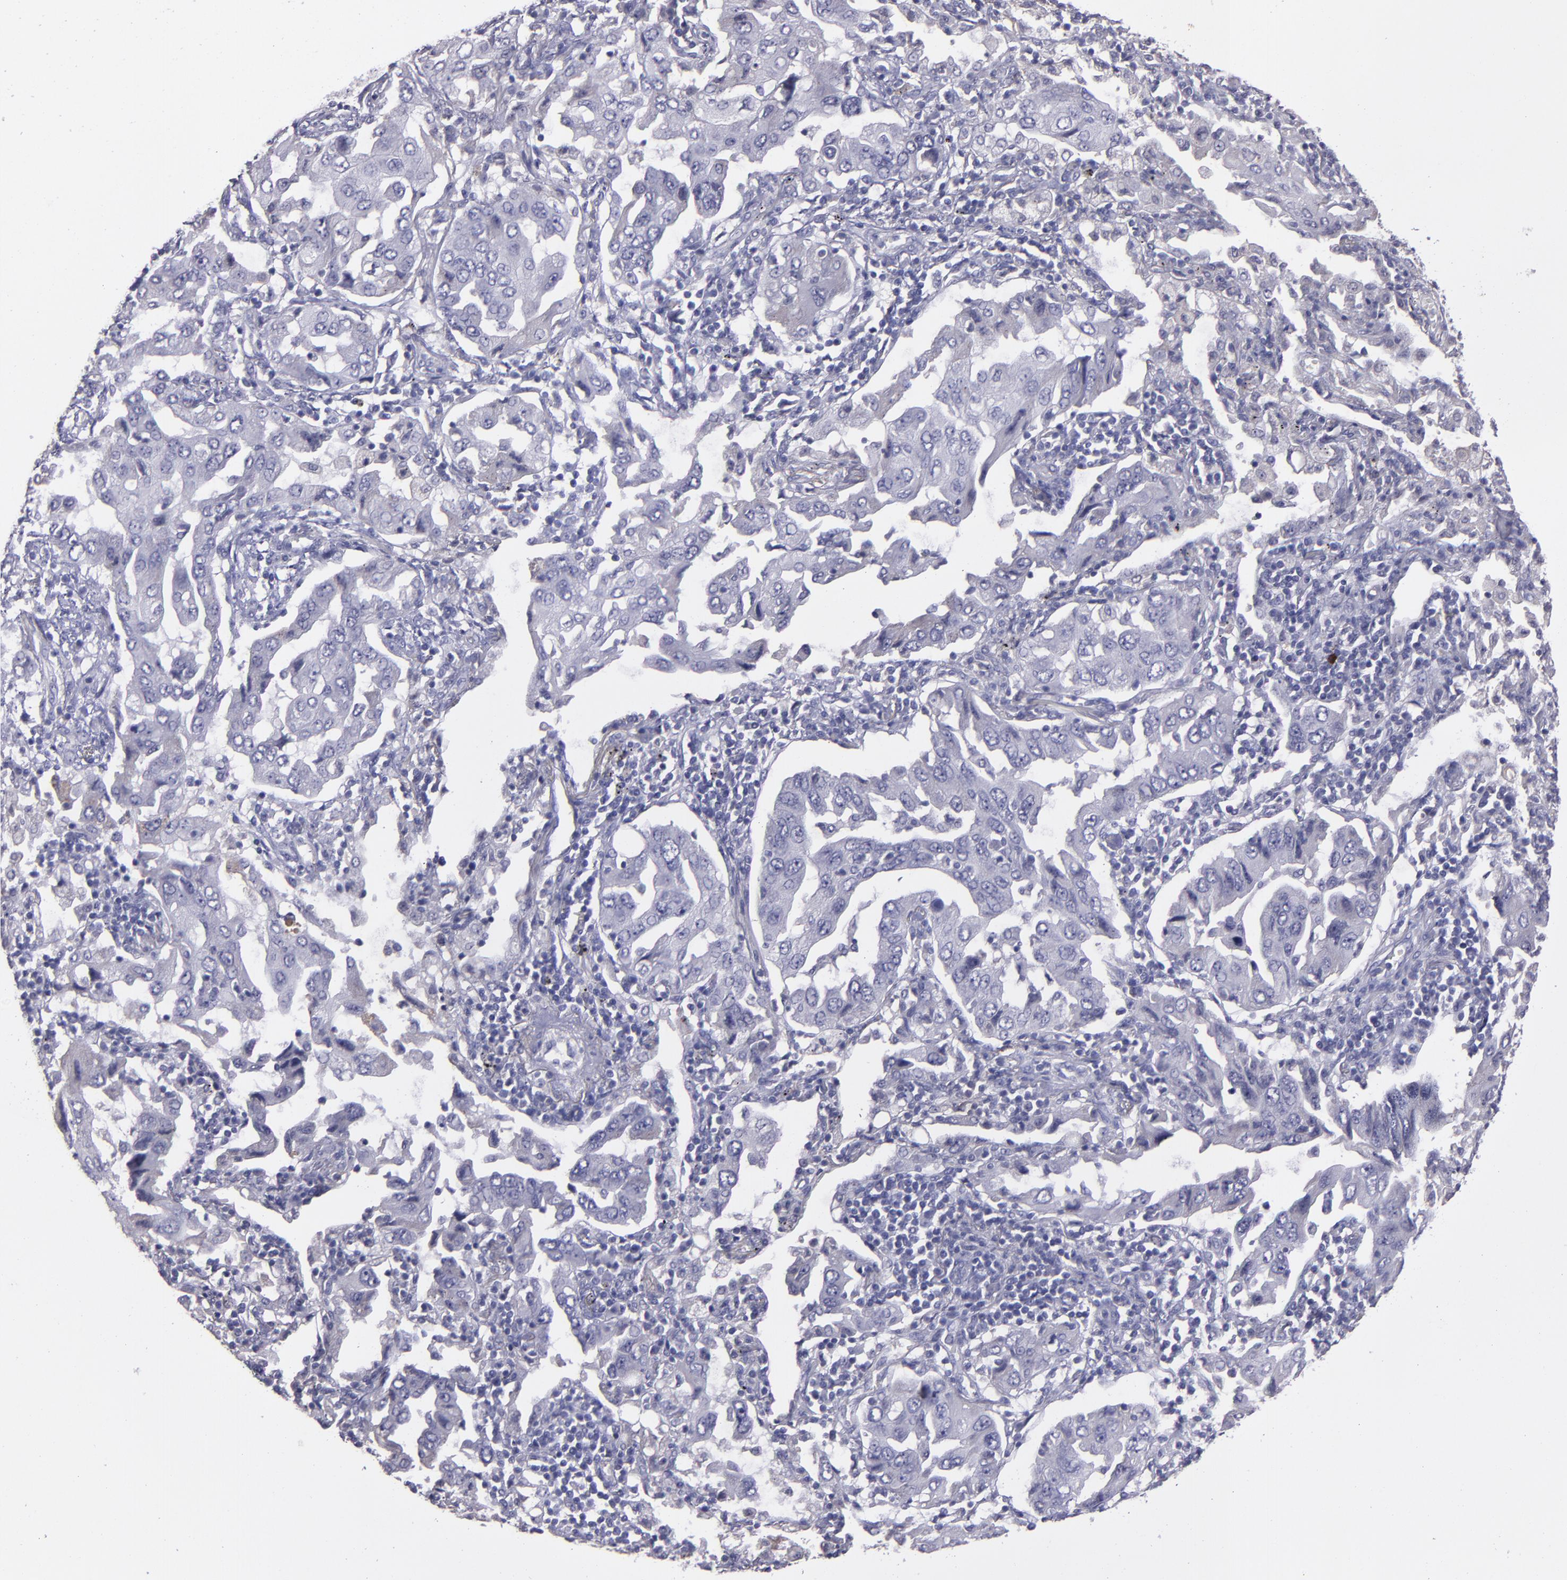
{"staining": {"intensity": "negative", "quantity": "none", "location": "none"}, "tissue": "lung cancer", "cell_type": "Tumor cells", "image_type": "cancer", "snomed": [{"axis": "morphology", "description": "Adenocarcinoma, NOS"}, {"axis": "topography", "description": "Lung"}], "caption": "A high-resolution image shows IHC staining of adenocarcinoma (lung), which shows no significant staining in tumor cells.", "gene": "MASP1", "patient": {"sex": "female", "age": 65}}